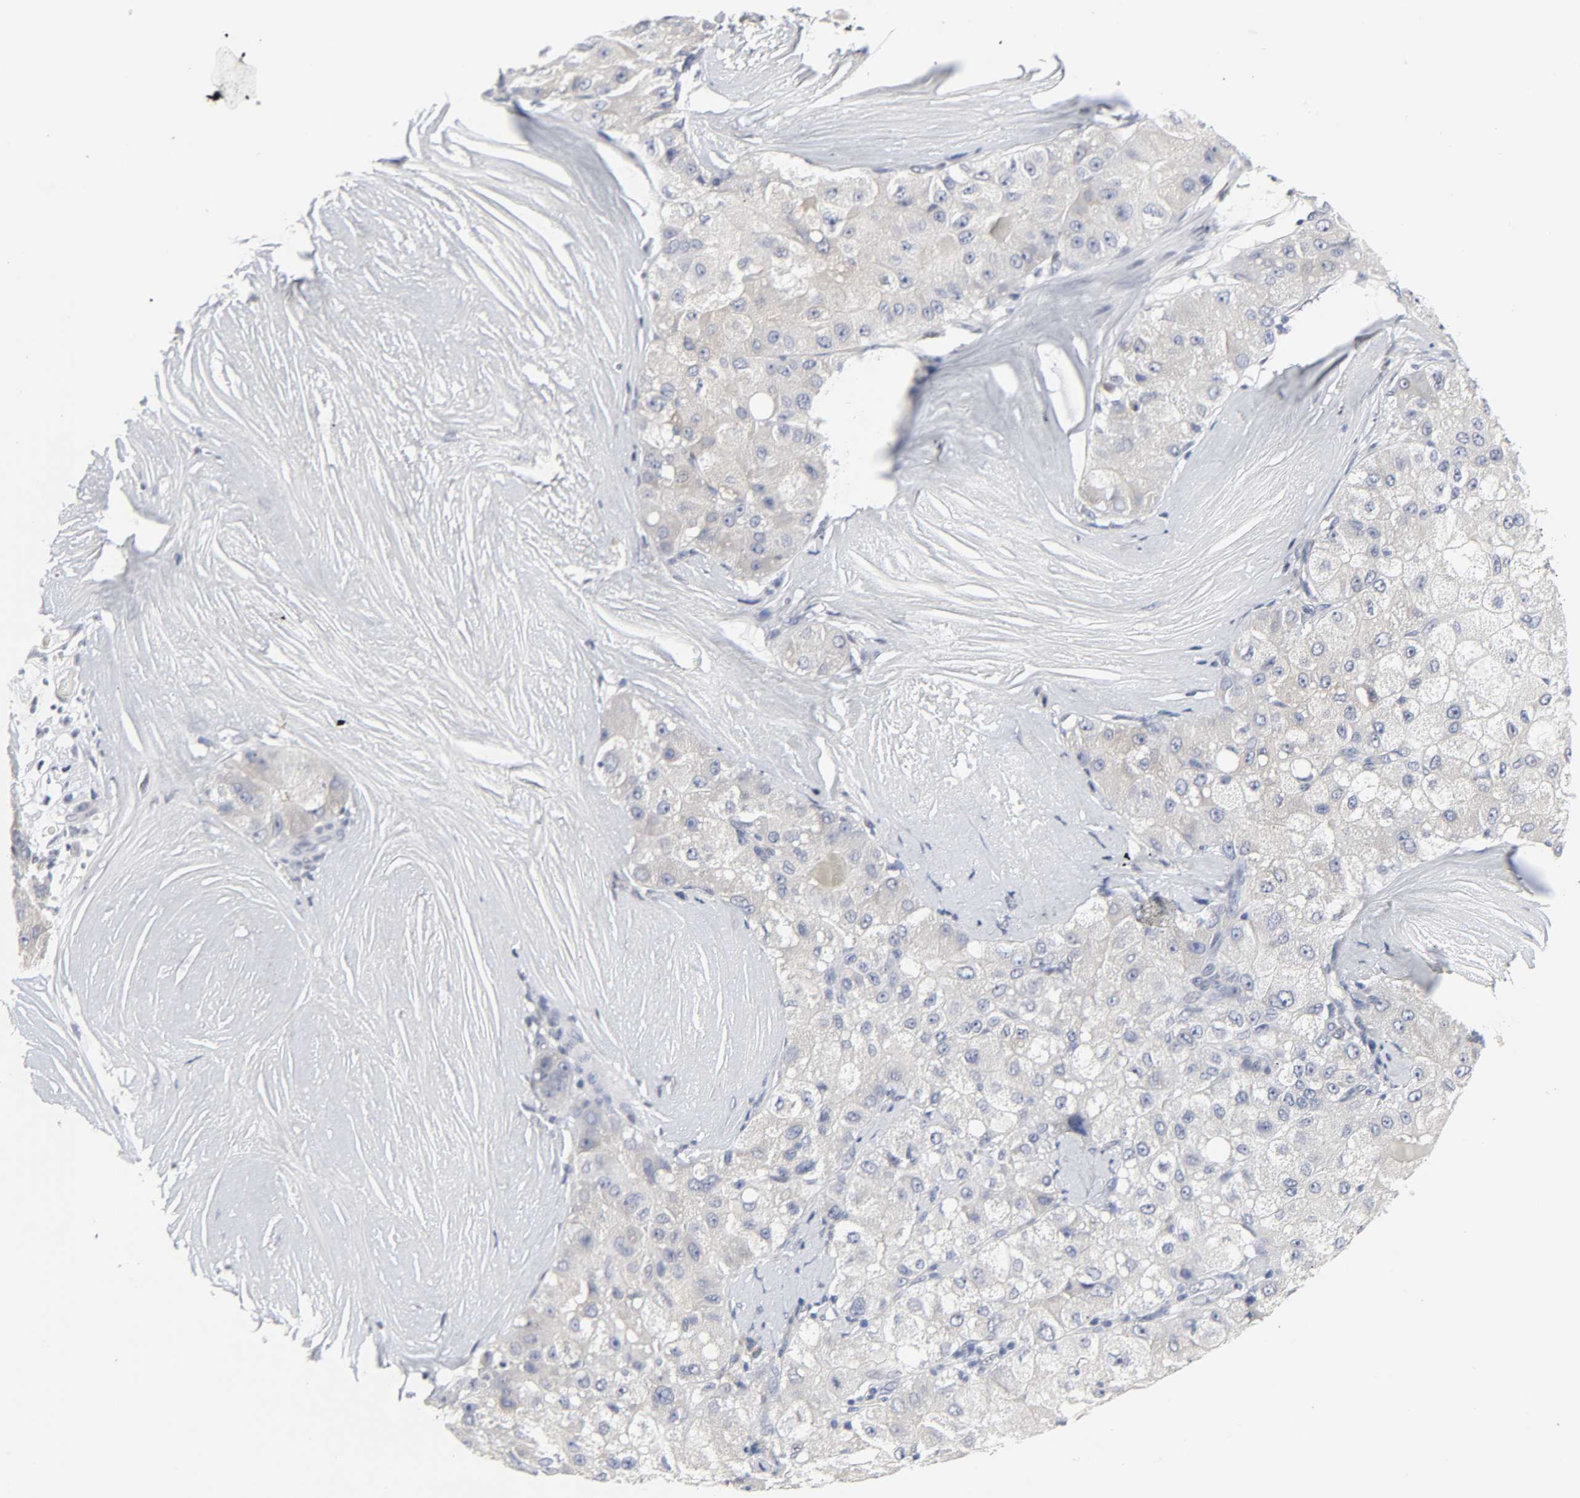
{"staining": {"intensity": "negative", "quantity": "none", "location": "none"}, "tissue": "liver cancer", "cell_type": "Tumor cells", "image_type": "cancer", "snomed": [{"axis": "morphology", "description": "Carcinoma, Hepatocellular, NOS"}, {"axis": "topography", "description": "Liver"}], "caption": "A high-resolution micrograph shows IHC staining of liver hepatocellular carcinoma, which exhibits no significant positivity in tumor cells.", "gene": "SALL2", "patient": {"sex": "male", "age": 80}}